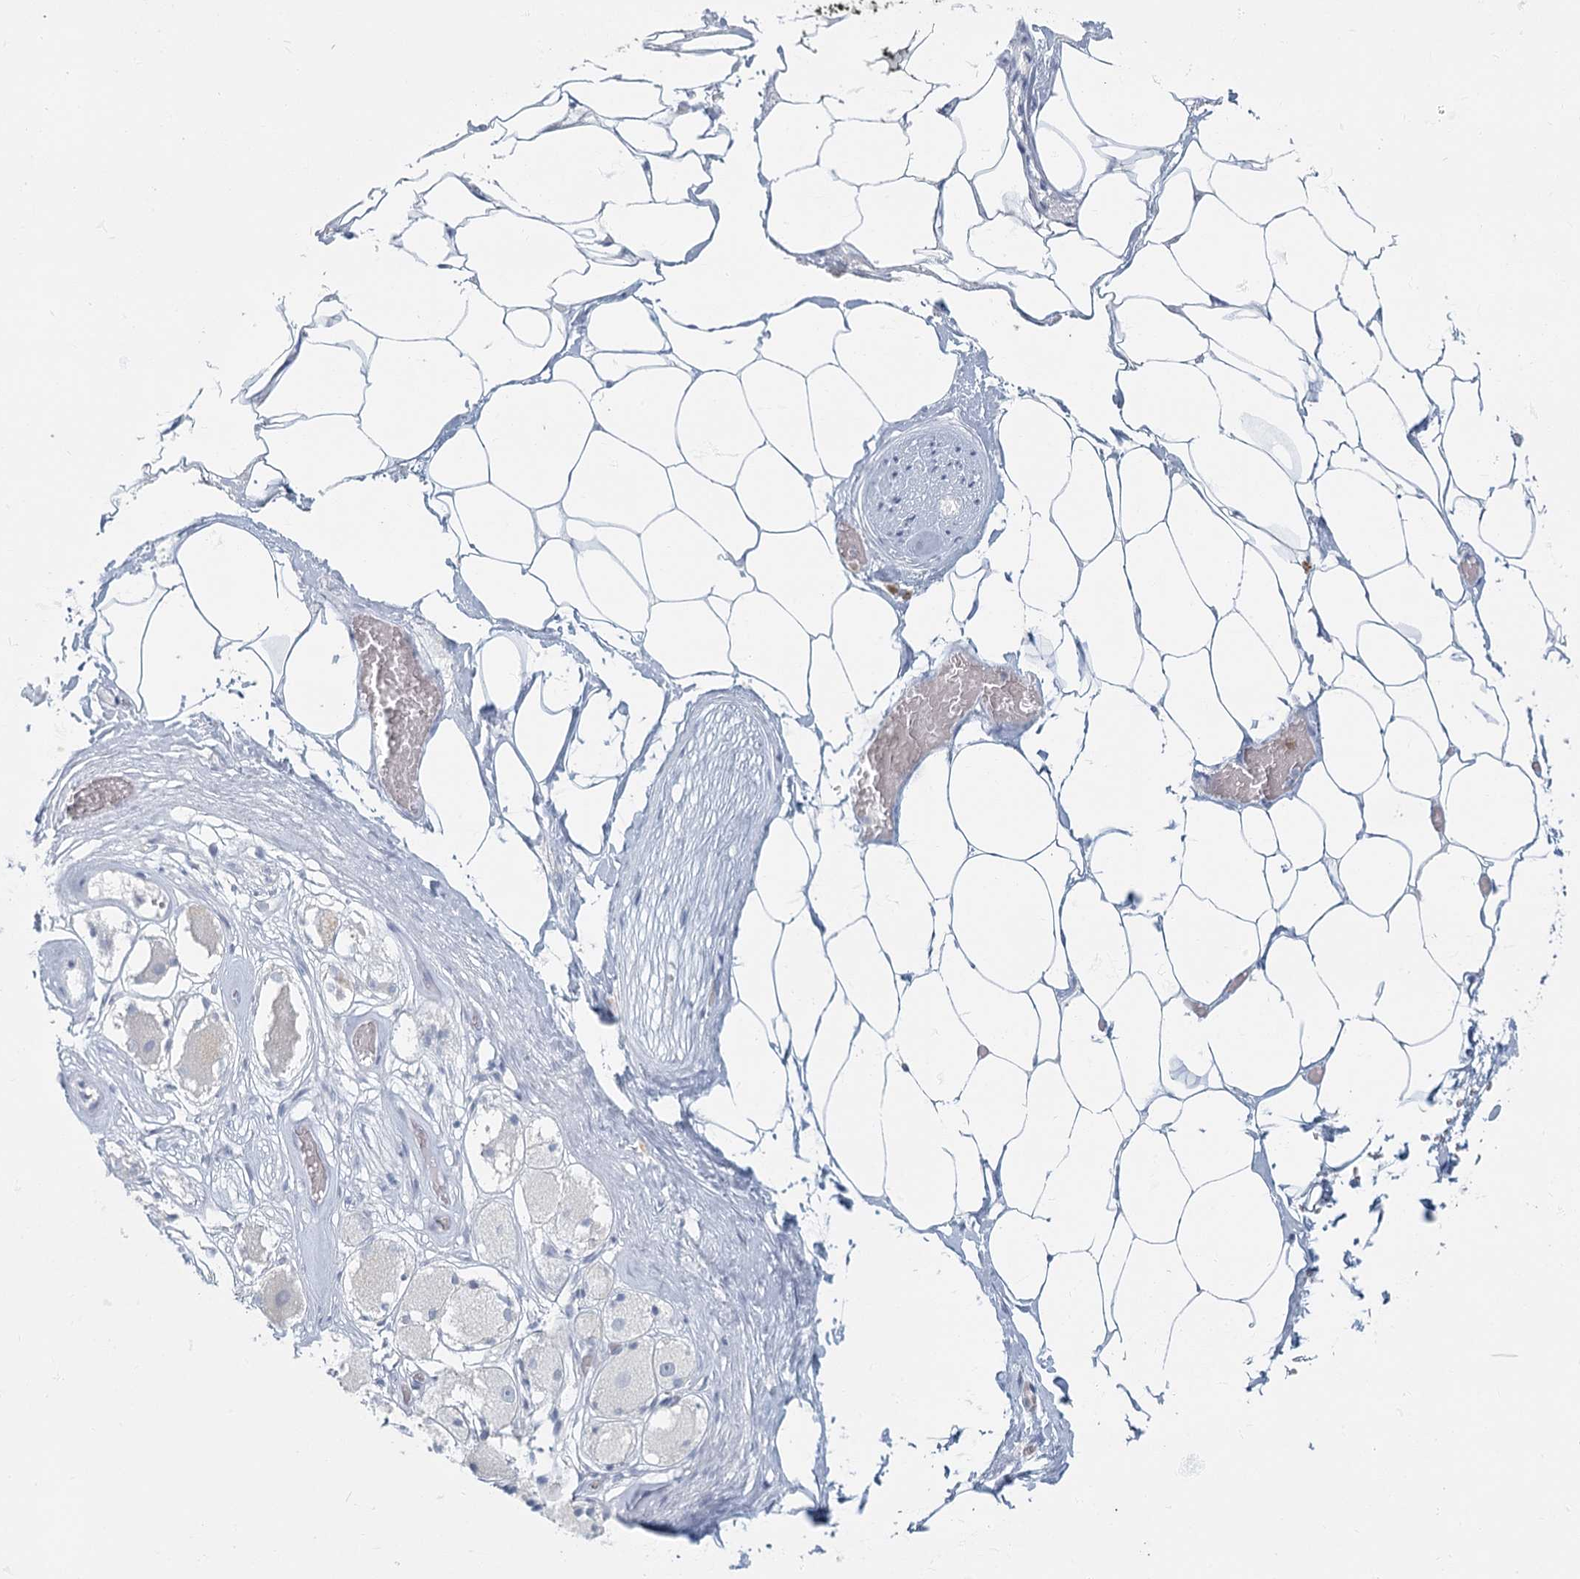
{"staining": {"intensity": "negative", "quantity": "none", "location": "none"}, "tissue": "adipose tissue", "cell_type": "Adipocytes", "image_type": "normal", "snomed": [{"axis": "morphology", "description": "Normal tissue, NOS"}, {"axis": "morphology", "description": "Adenocarcinoma, Low grade"}, {"axis": "topography", "description": "Prostate"}, {"axis": "topography", "description": "Peripheral nerve tissue"}], "caption": "High magnification brightfield microscopy of benign adipose tissue stained with DAB (brown) and counterstained with hematoxylin (blue): adipocytes show no significant positivity. (Brightfield microscopy of DAB immunohistochemistry (IHC) at high magnification).", "gene": "FAM110C", "patient": {"sex": "male", "age": 63}}